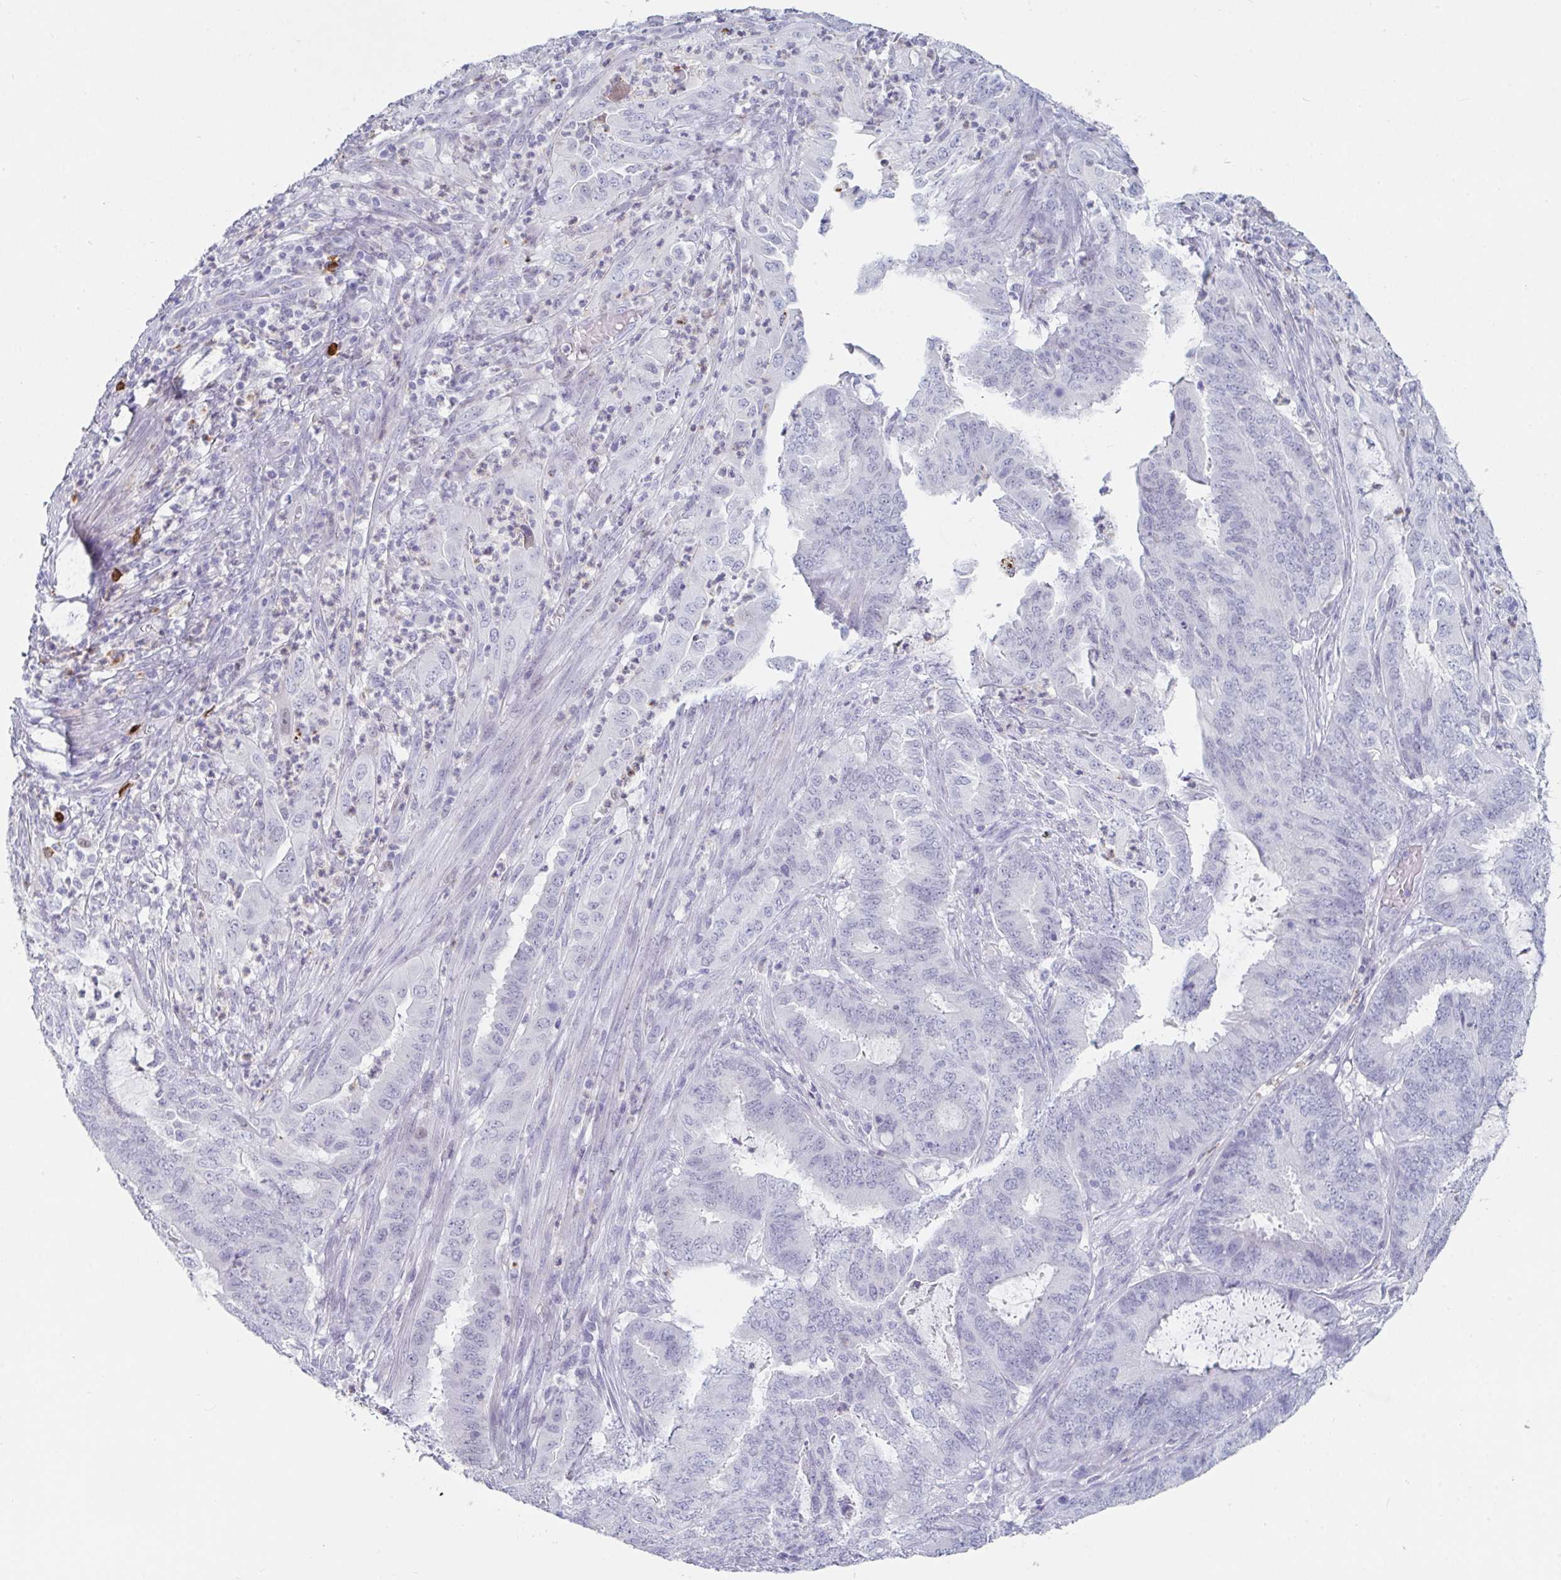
{"staining": {"intensity": "negative", "quantity": "none", "location": "none"}, "tissue": "endometrial cancer", "cell_type": "Tumor cells", "image_type": "cancer", "snomed": [{"axis": "morphology", "description": "Adenocarcinoma, NOS"}, {"axis": "topography", "description": "Endometrium"}], "caption": "Endometrial cancer (adenocarcinoma) was stained to show a protein in brown. There is no significant positivity in tumor cells. (DAB immunohistochemistry (IHC), high magnification).", "gene": "RUBCN", "patient": {"sex": "female", "age": 51}}